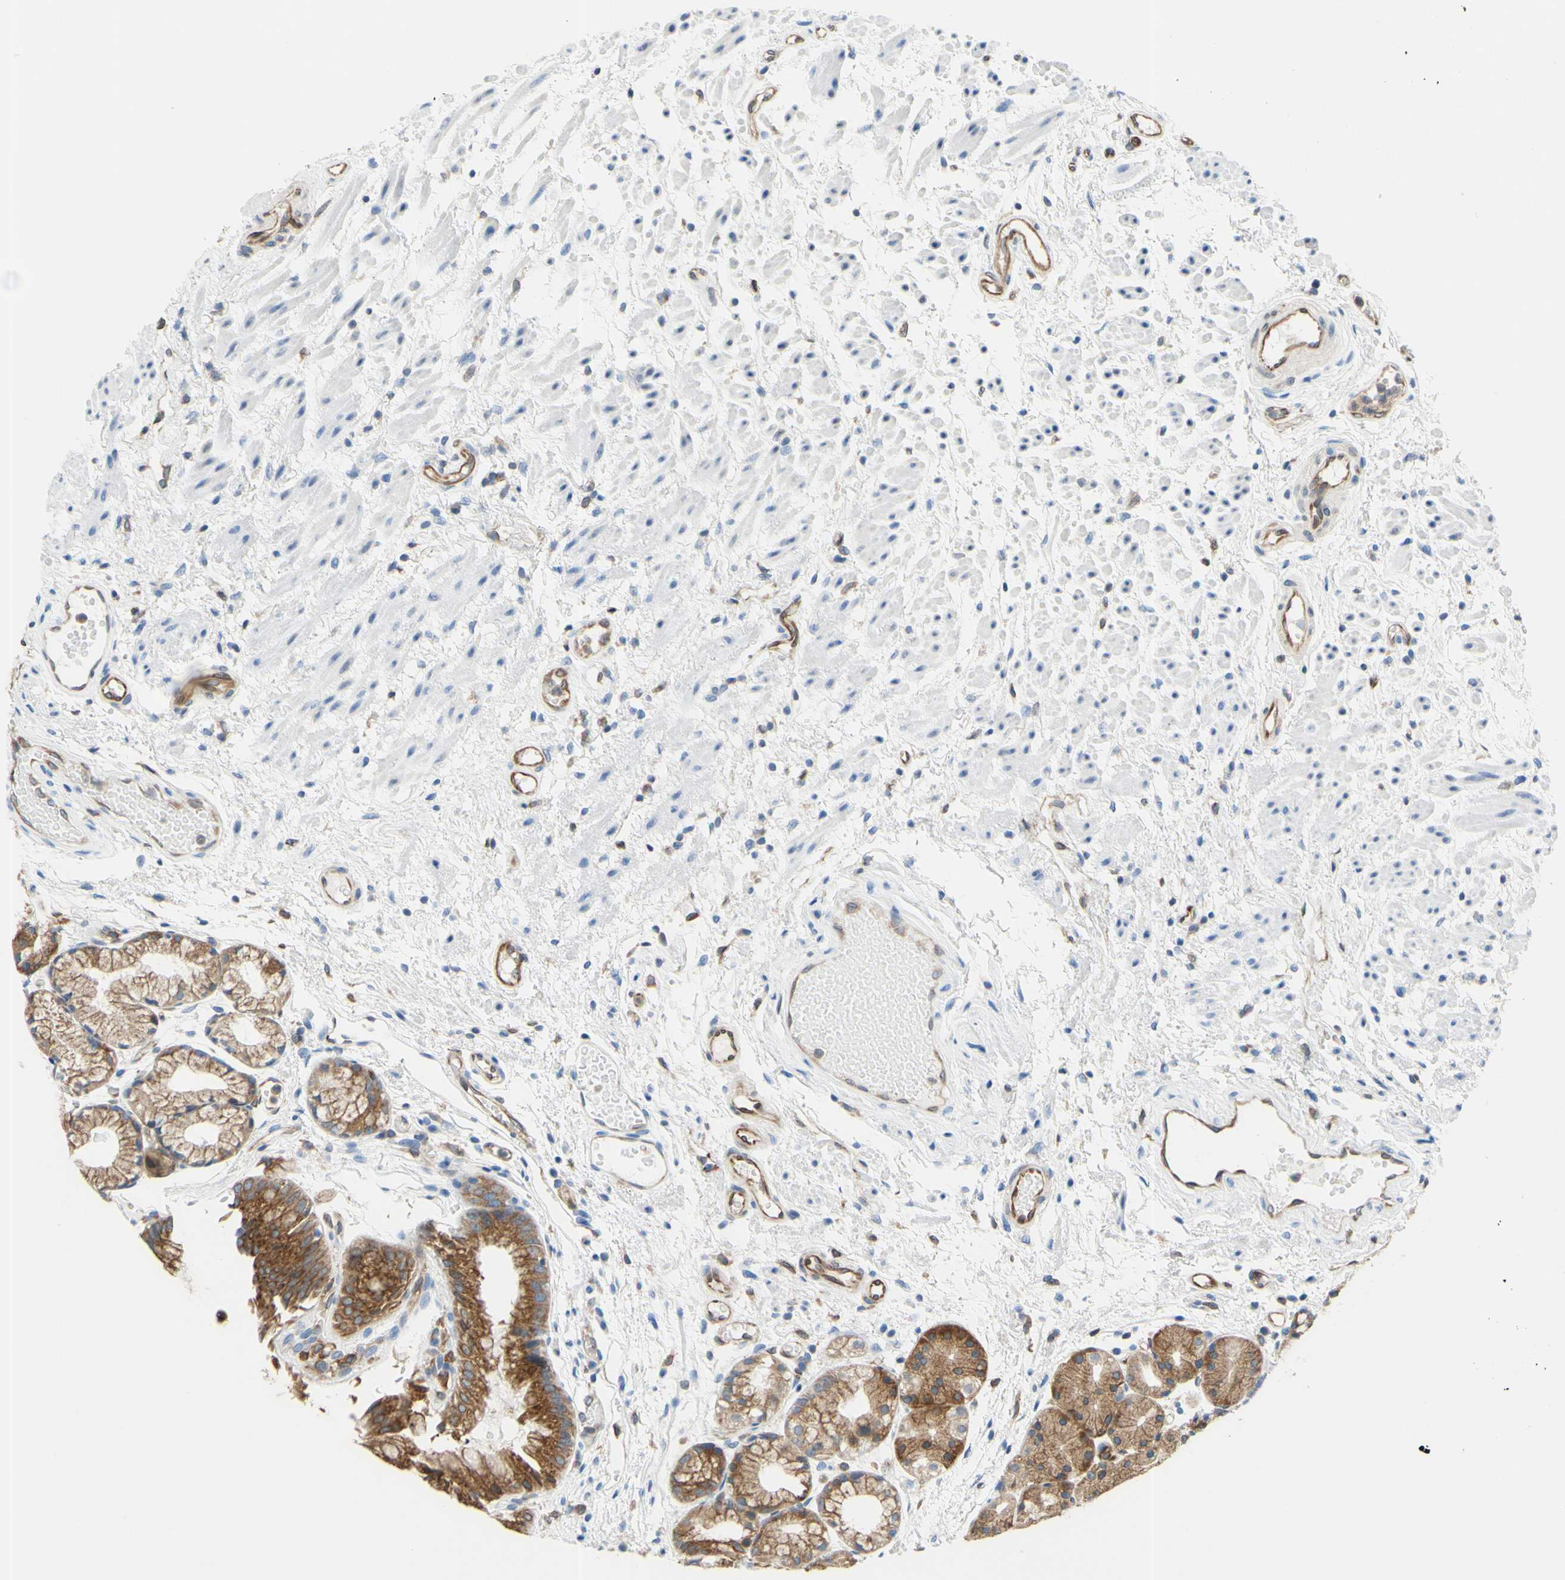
{"staining": {"intensity": "moderate", "quantity": ">75%", "location": "cytoplasmic/membranous"}, "tissue": "stomach", "cell_type": "Glandular cells", "image_type": "normal", "snomed": [{"axis": "morphology", "description": "Normal tissue, NOS"}, {"axis": "topography", "description": "Stomach, upper"}], "caption": "Immunohistochemistry (IHC) photomicrograph of benign stomach: human stomach stained using immunohistochemistry (IHC) displays medium levels of moderate protein expression localized specifically in the cytoplasmic/membranous of glandular cells, appearing as a cytoplasmic/membranous brown color.", "gene": "MGST2", "patient": {"sex": "male", "age": 72}}